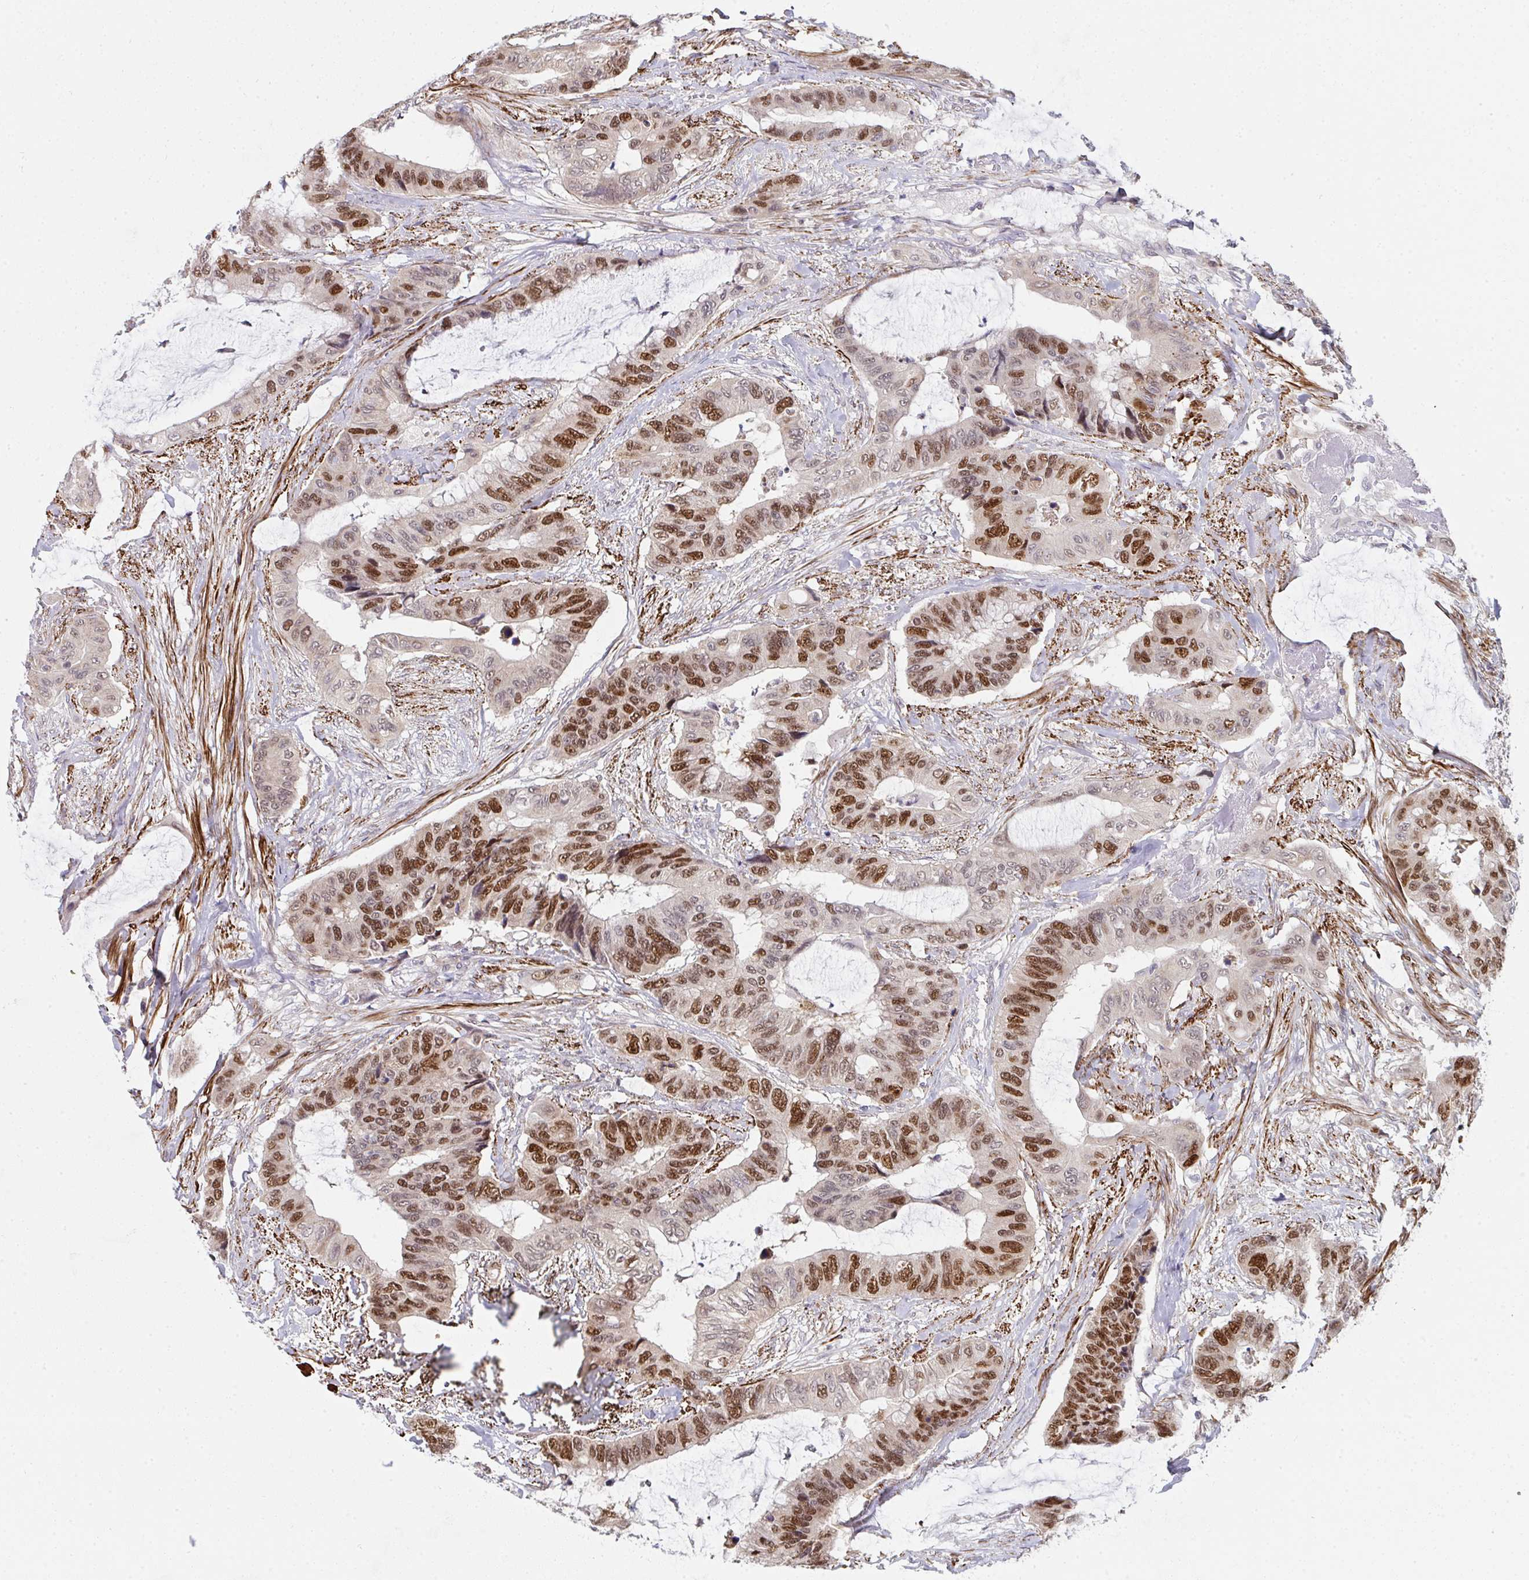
{"staining": {"intensity": "moderate", "quantity": ">75%", "location": "nuclear"}, "tissue": "colorectal cancer", "cell_type": "Tumor cells", "image_type": "cancer", "snomed": [{"axis": "morphology", "description": "Adenocarcinoma, NOS"}, {"axis": "topography", "description": "Rectum"}], "caption": "Immunohistochemical staining of human colorectal cancer shows medium levels of moderate nuclear expression in approximately >75% of tumor cells.", "gene": "GINS2", "patient": {"sex": "female", "age": 59}}